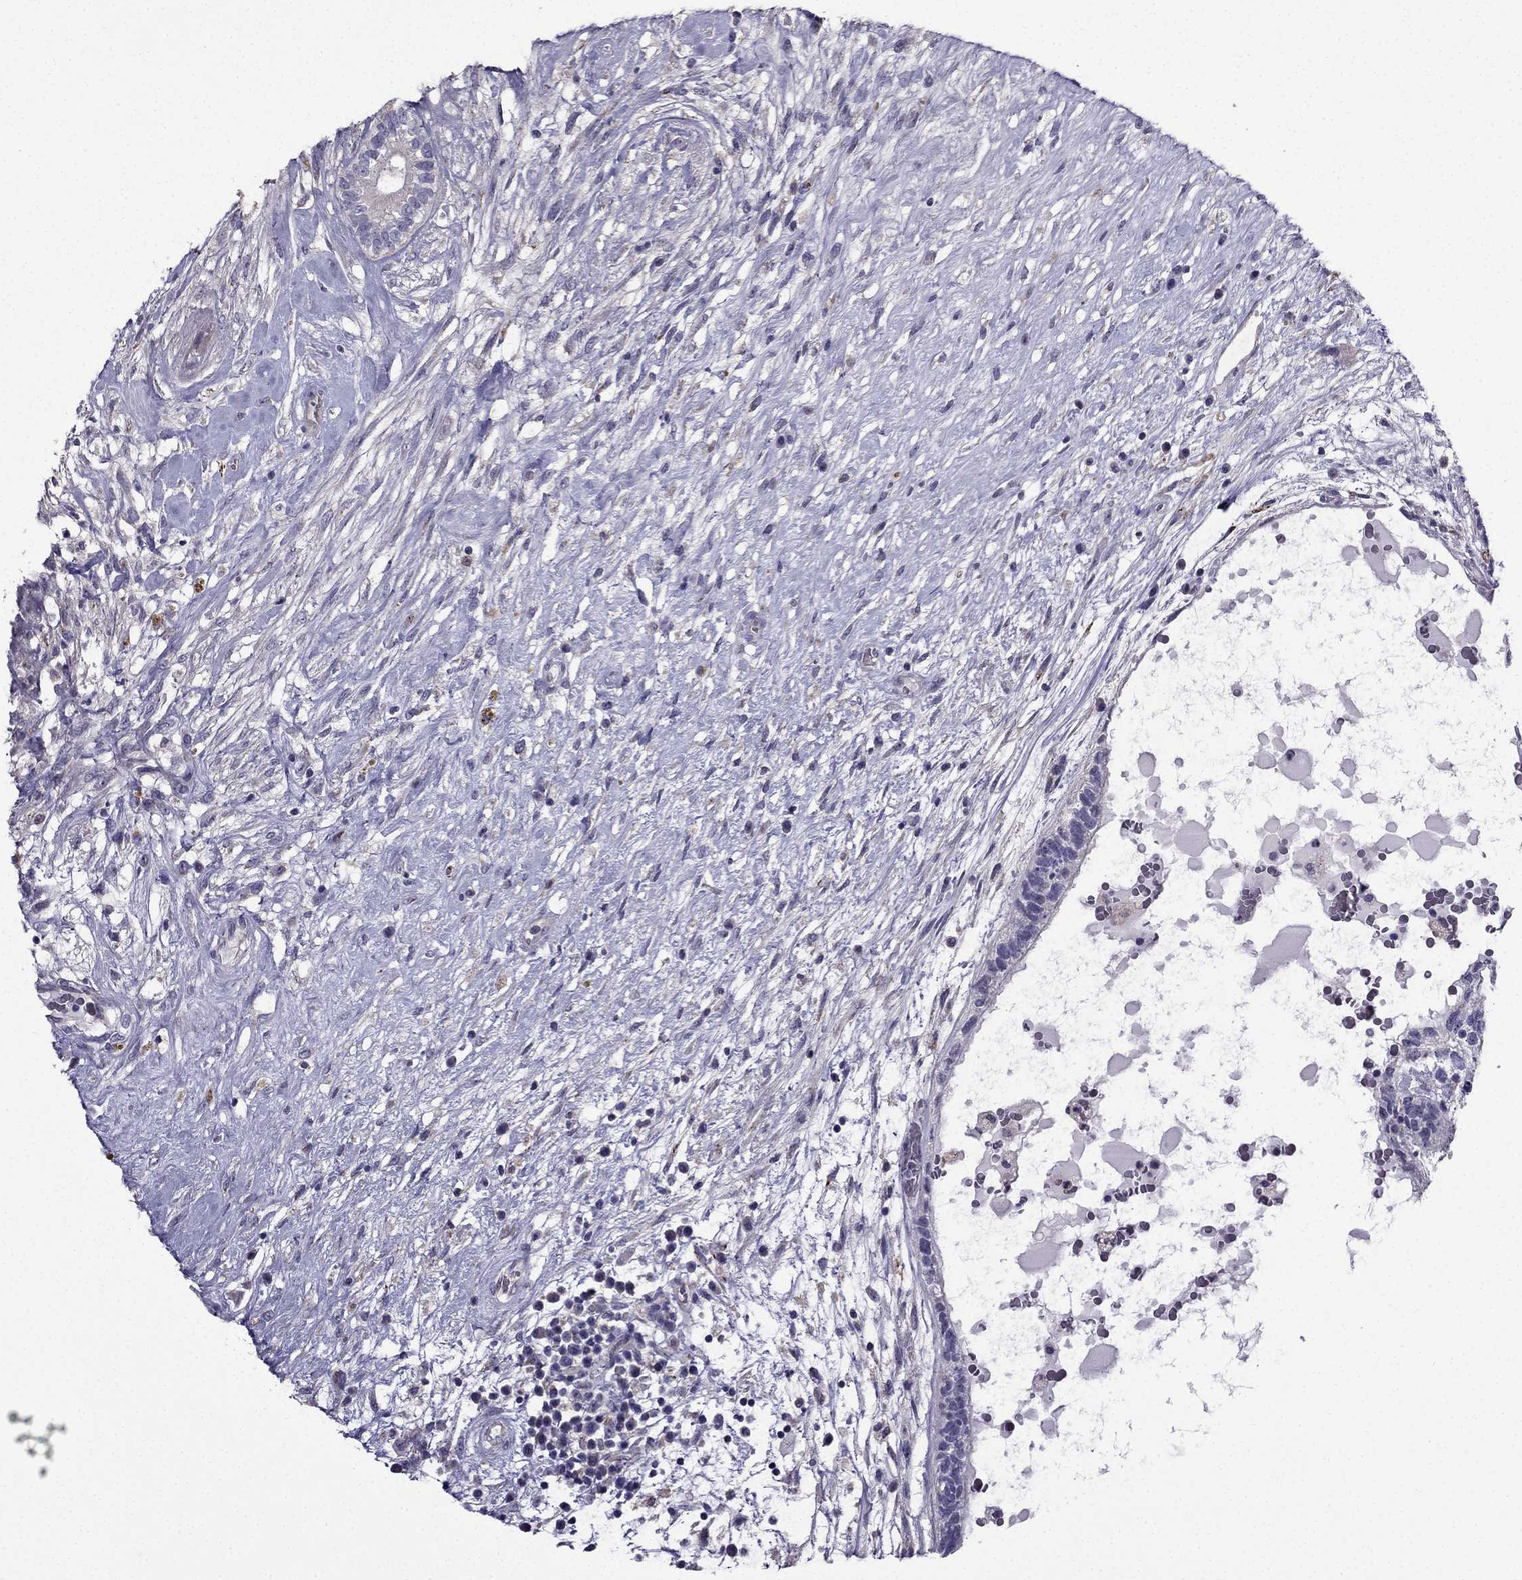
{"staining": {"intensity": "negative", "quantity": "none", "location": "none"}, "tissue": "testis cancer", "cell_type": "Tumor cells", "image_type": "cancer", "snomed": [{"axis": "morphology", "description": "Normal tissue, NOS"}, {"axis": "morphology", "description": "Carcinoma, Embryonal, NOS"}, {"axis": "topography", "description": "Testis"}], "caption": "Photomicrograph shows no protein expression in tumor cells of testis embryonal carcinoma tissue.", "gene": "SLC6A2", "patient": {"sex": "male", "age": 32}}